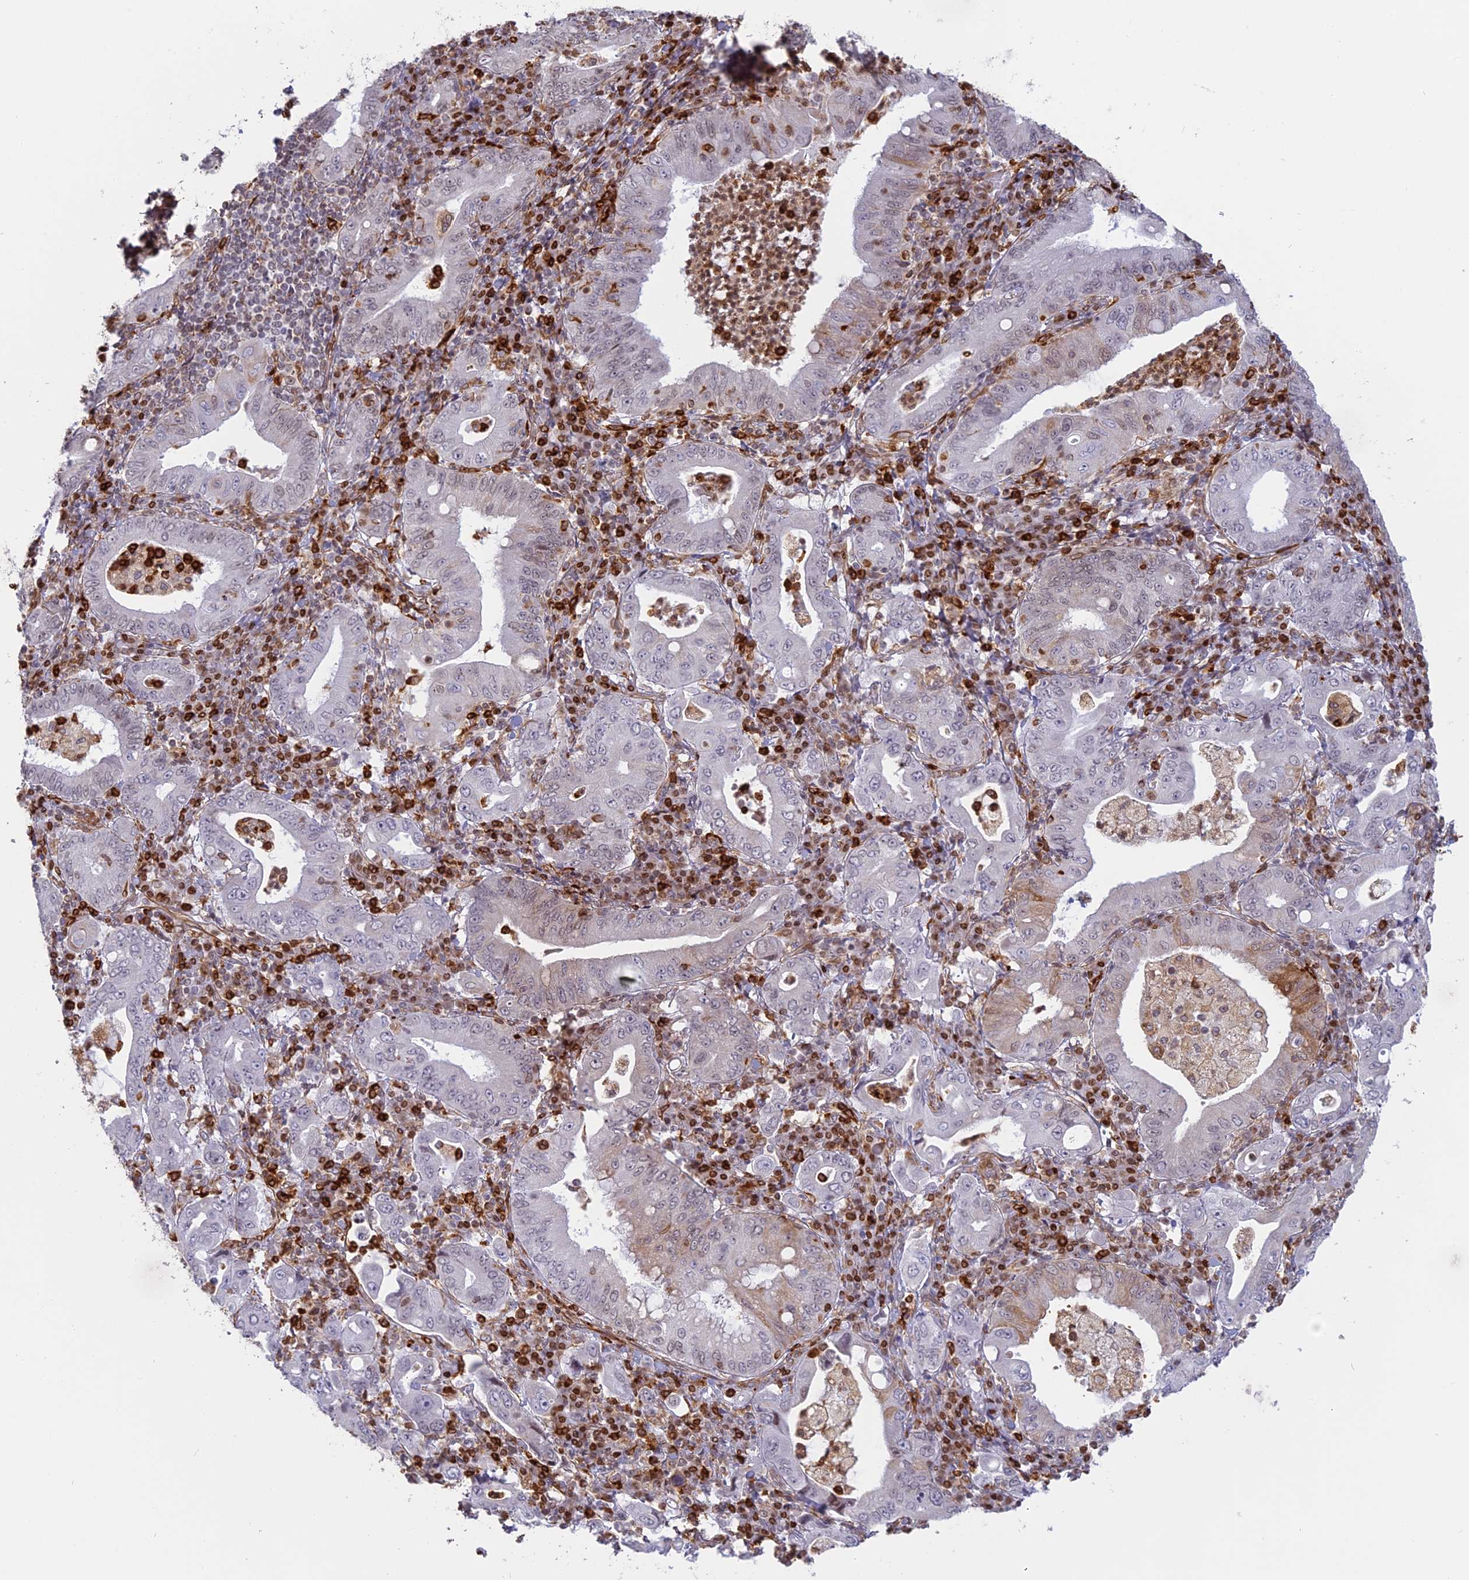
{"staining": {"intensity": "weak", "quantity": "<25%", "location": "cytoplasmic/membranous,nuclear"}, "tissue": "stomach cancer", "cell_type": "Tumor cells", "image_type": "cancer", "snomed": [{"axis": "morphology", "description": "Normal tissue, NOS"}, {"axis": "morphology", "description": "Adenocarcinoma, NOS"}, {"axis": "topography", "description": "Esophagus"}, {"axis": "topography", "description": "Stomach, upper"}, {"axis": "topography", "description": "Peripheral nerve tissue"}], "caption": "IHC micrograph of human adenocarcinoma (stomach) stained for a protein (brown), which reveals no expression in tumor cells.", "gene": "APOBR", "patient": {"sex": "male", "age": 62}}